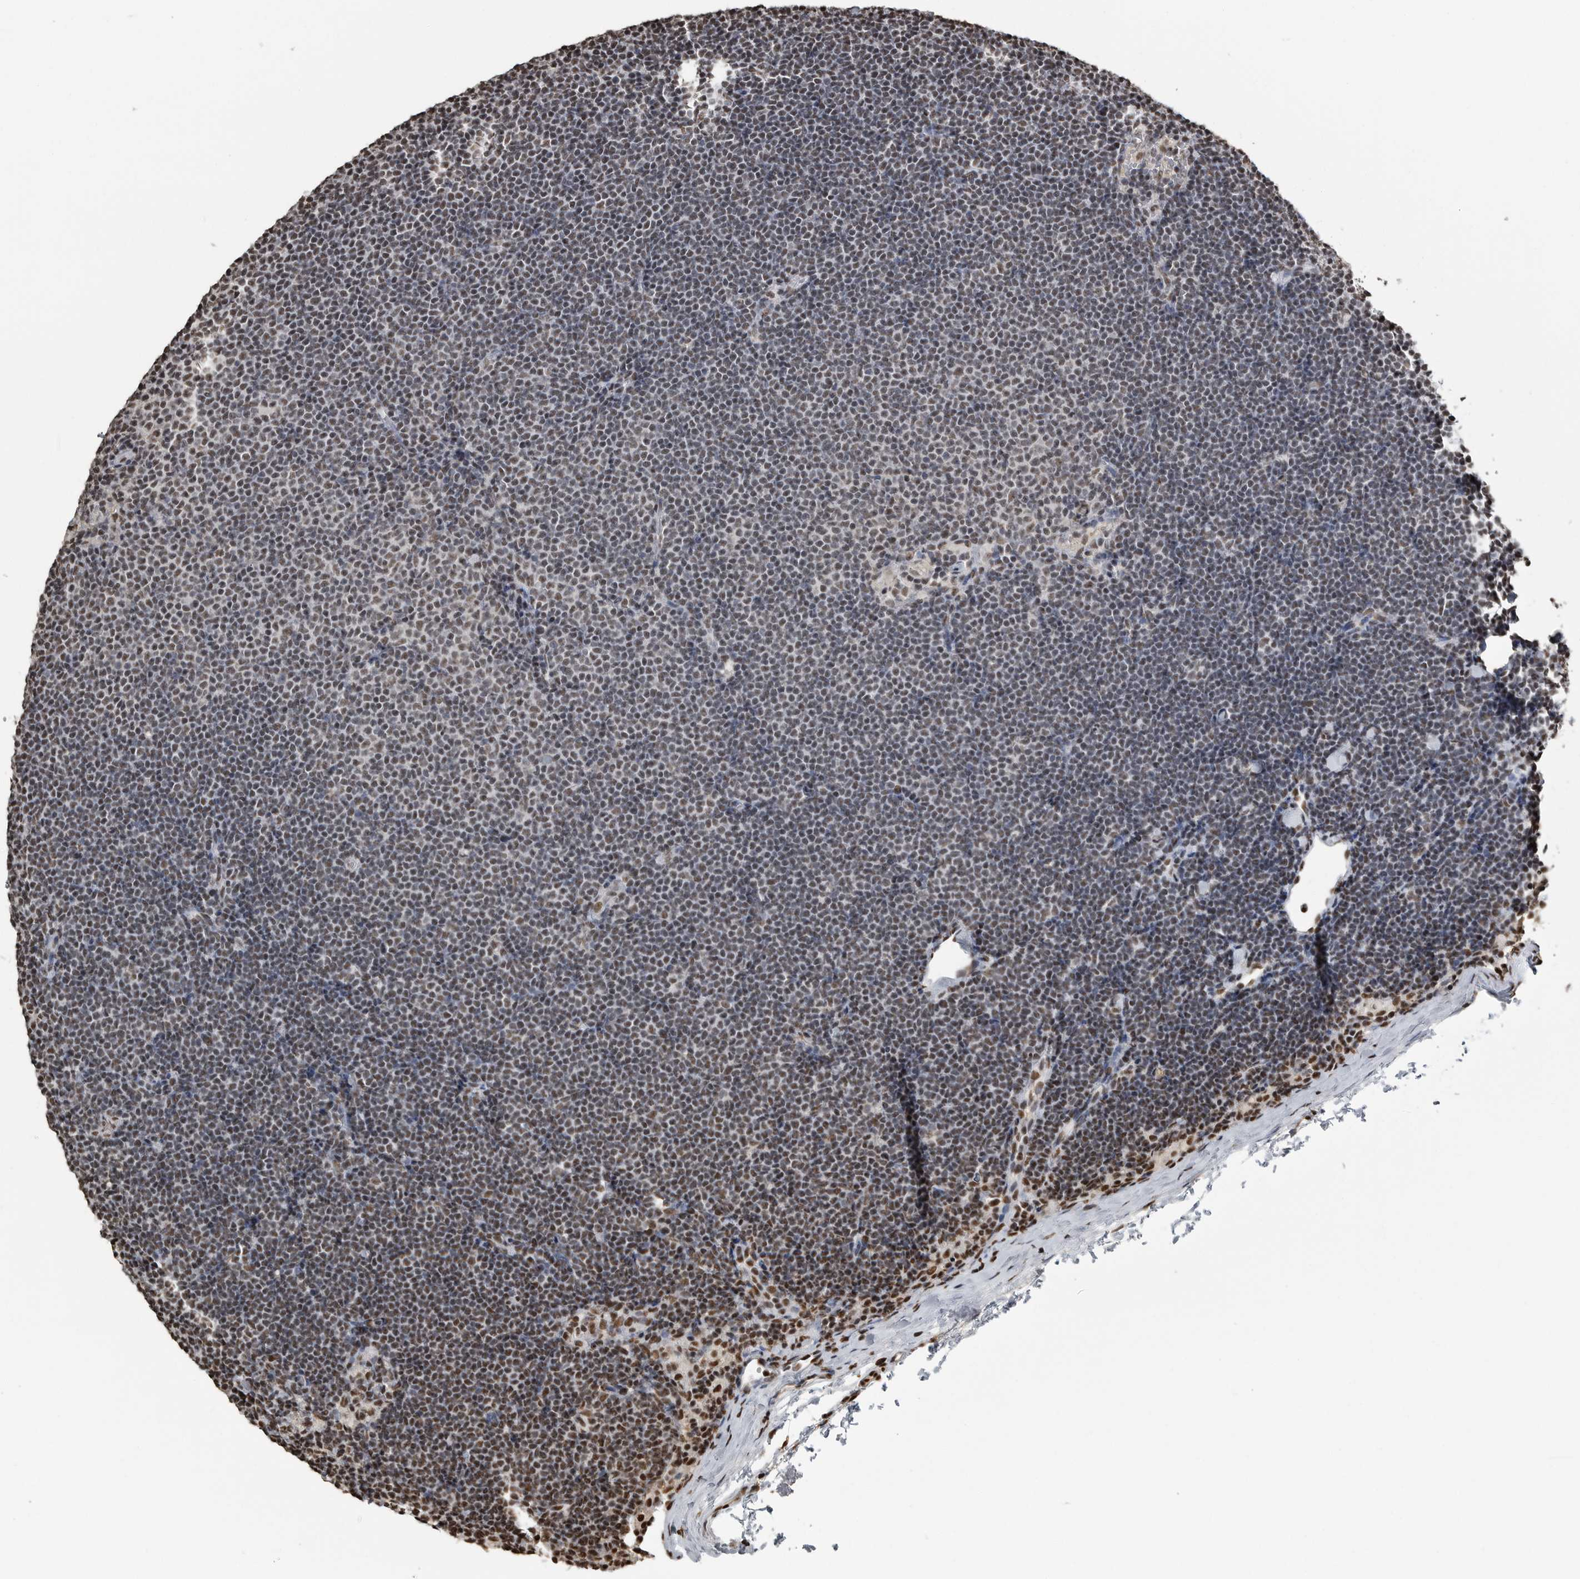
{"staining": {"intensity": "moderate", "quantity": "25%-75%", "location": "nuclear"}, "tissue": "lymphoma", "cell_type": "Tumor cells", "image_type": "cancer", "snomed": [{"axis": "morphology", "description": "Malignant lymphoma, non-Hodgkin's type, Low grade"}, {"axis": "topography", "description": "Lymph node"}], "caption": "Immunohistochemical staining of low-grade malignant lymphoma, non-Hodgkin's type reveals medium levels of moderate nuclear protein positivity in about 25%-75% of tumor cells.", "gene": "TGS1", "patient": {"sex": "female", "age": 53}}